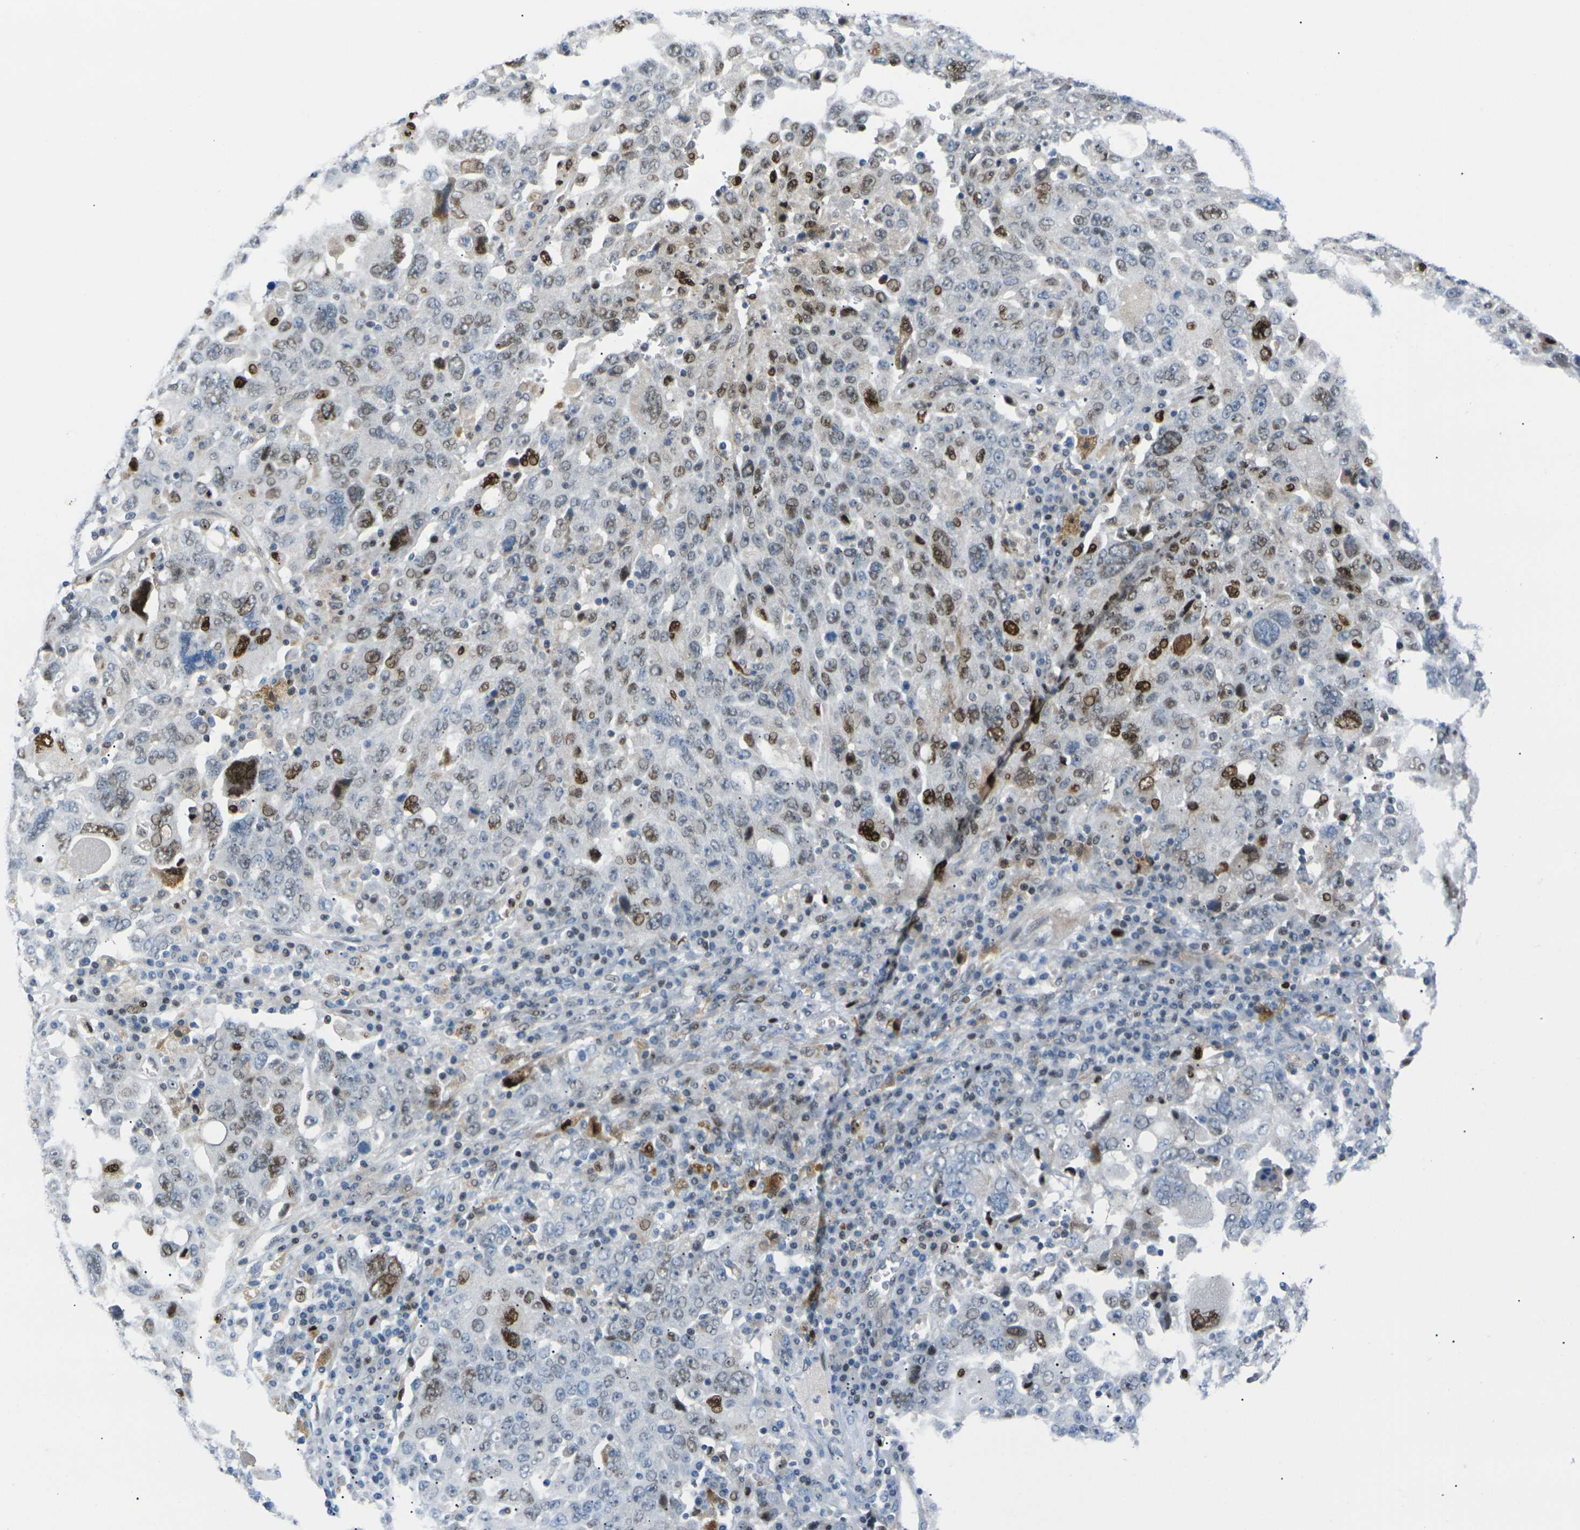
{"staining": {"intensity": "moderate", "quantity": "25%-75%", "location": "nuclear"}, "tissue": "ovarian cancer", "cell_type": "Tumor cells", "image_type": "cancer", "snomed": [{"axis": "morphology", "description": "Carcinoma, endometroid"}, {"axis": "topography", "description": "Ovary"}], "caption": "A high-resolution histopathology image shows immunohistochemistry (IHC) staining of ovarian cancer, which shows moderate nuclear staining in approximately 25%-75% of tumor cells.", "gene": "RPS6KA3", "patient": {"sex": "female", "age": 62}}